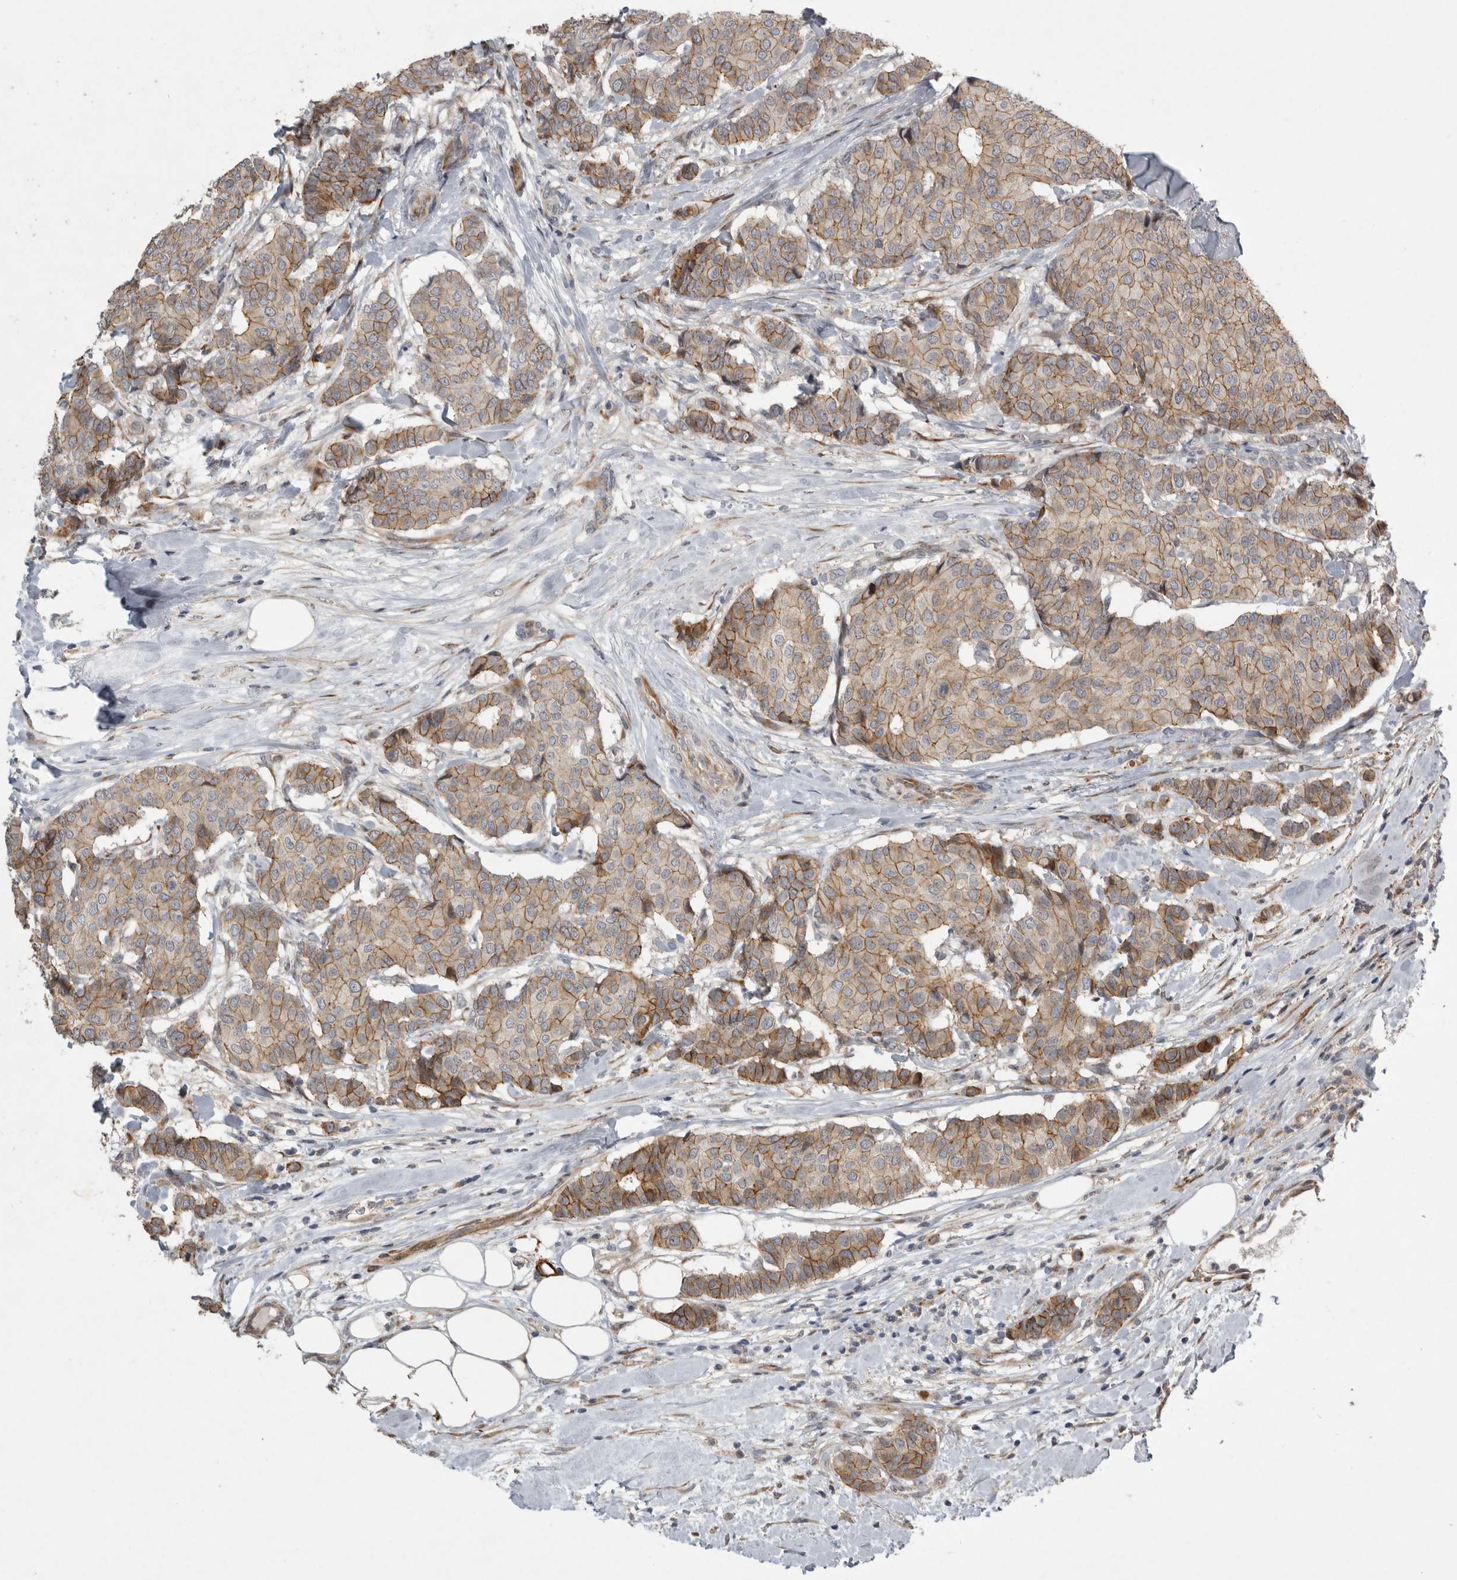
{"staining": {"intensity": "moderate", "quantity": ">75%", "location": "cytoplasmic/membranous"}, "tissue": "breast cancer", "cell_type": "Tumor cells", "image_type": "cancer", "snomed": [{"axis": "morphology", "description": "Duct carcinoma"}, {"axis": "topography", "description": "Breast"}], "caption": "Intraductal carcinoma (breast) was stained to show a protein in brown. There is medium levels of moderate cytoplasmic/membranous staining in approximately >75% of tumor cells.", "gene": "MPDZ", "patient": {"sex": "female", "age": 75}}